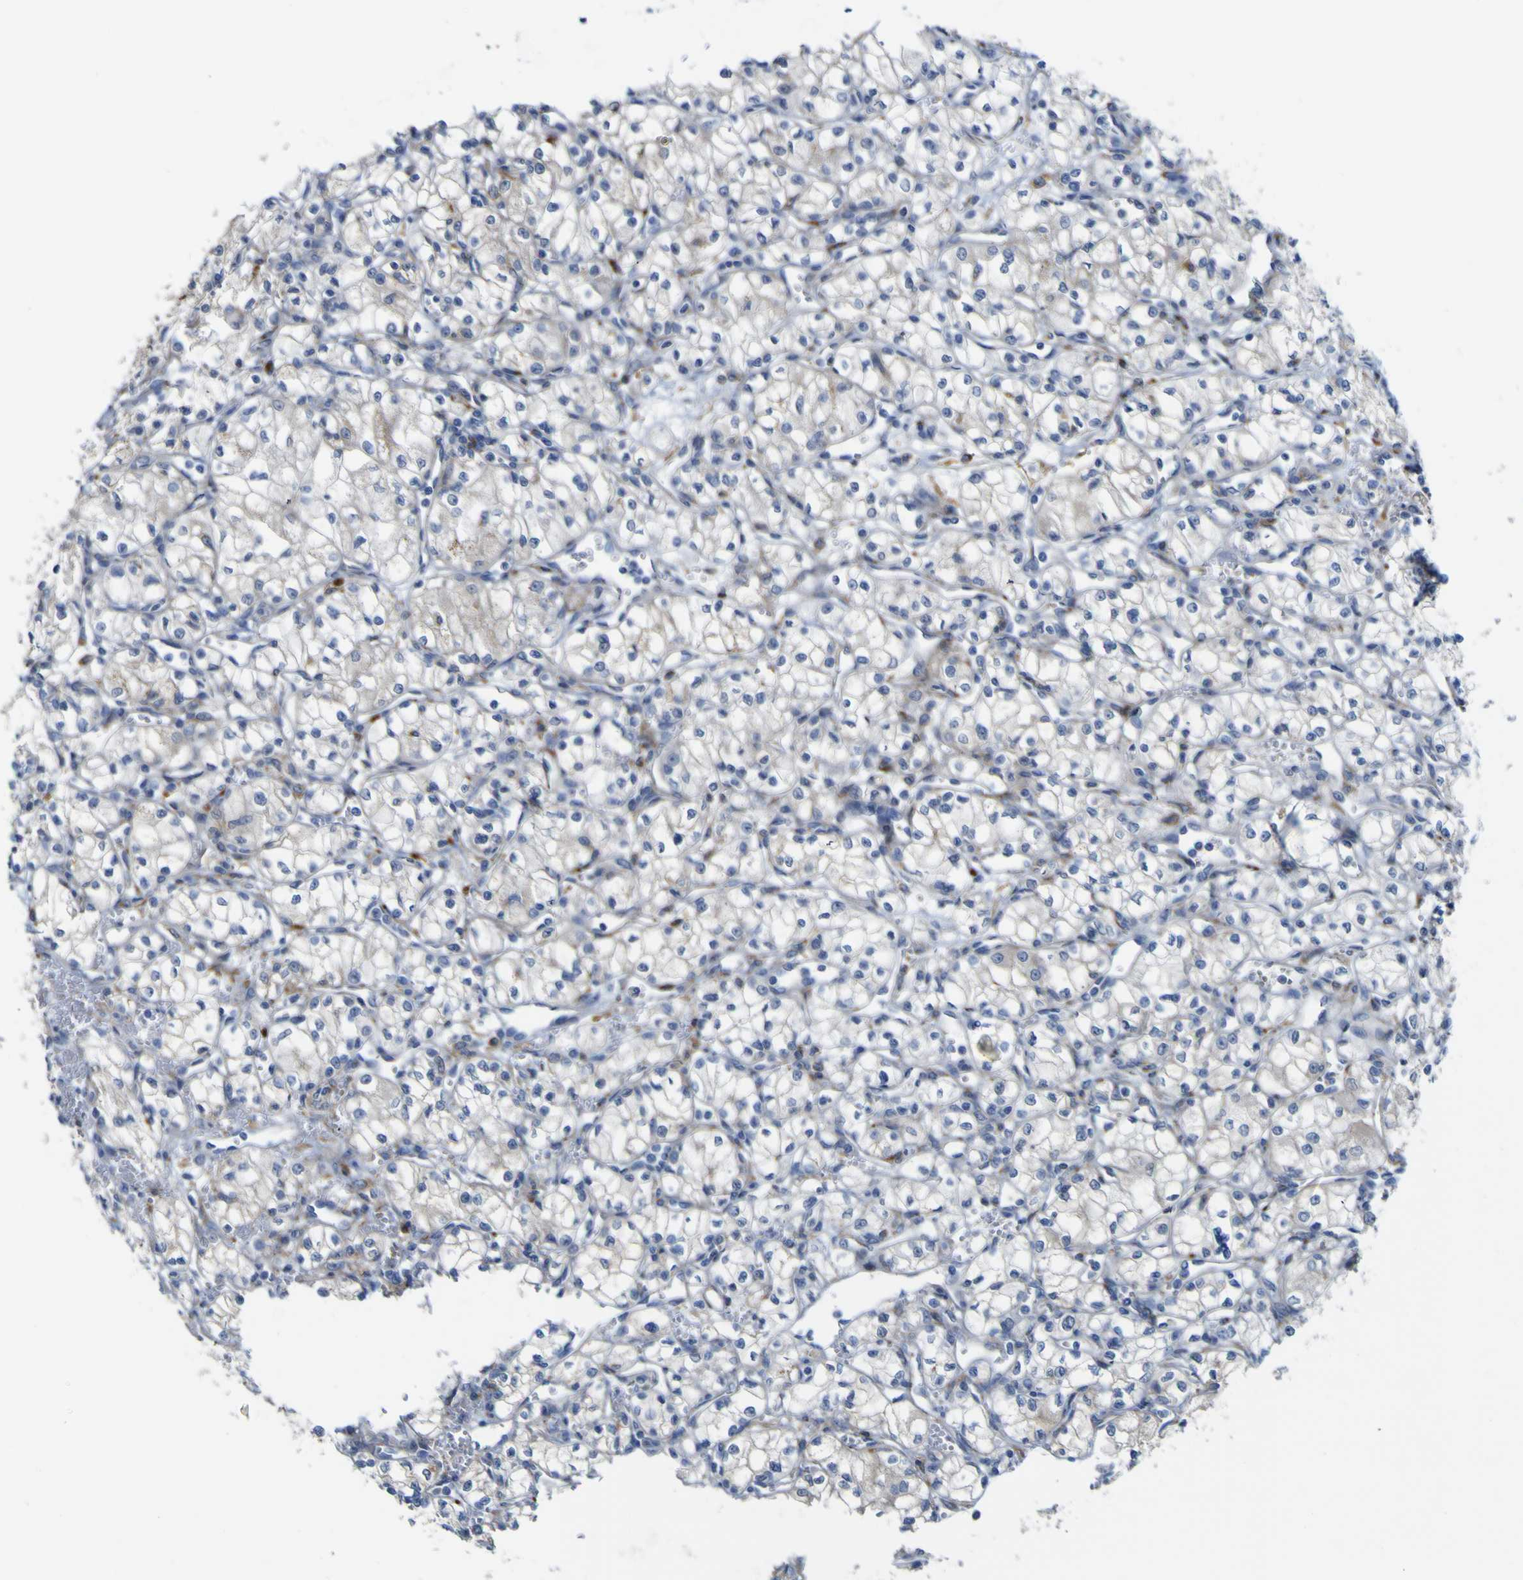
{"staining": {"intensity": "negative", "quantity": "none", "location": "none"}, "tissue": "renal cancer", "cell_type": "Tumor cells", "image_type": "cancer", "snomed": [{"axis": "morphology", "description": "Normal tissue, NOS"}, {"axis": "morphology", "description": "Adenocarcinoma, NOS"}, {"axis": "topography", "description": "Kidney"}], "caption": "High power microscopy histopathology image of an immunohistochemistry (IHC) micrograph of renal cancer, revealing no significant staining in tumor cells. (DAB (3,3'-diaminobenzidine) immunohistochemistry visualized using brightfield microscopy, high magnification).", "gene": "PTPRF", "patient": {"sex": "male", "age": 59}}